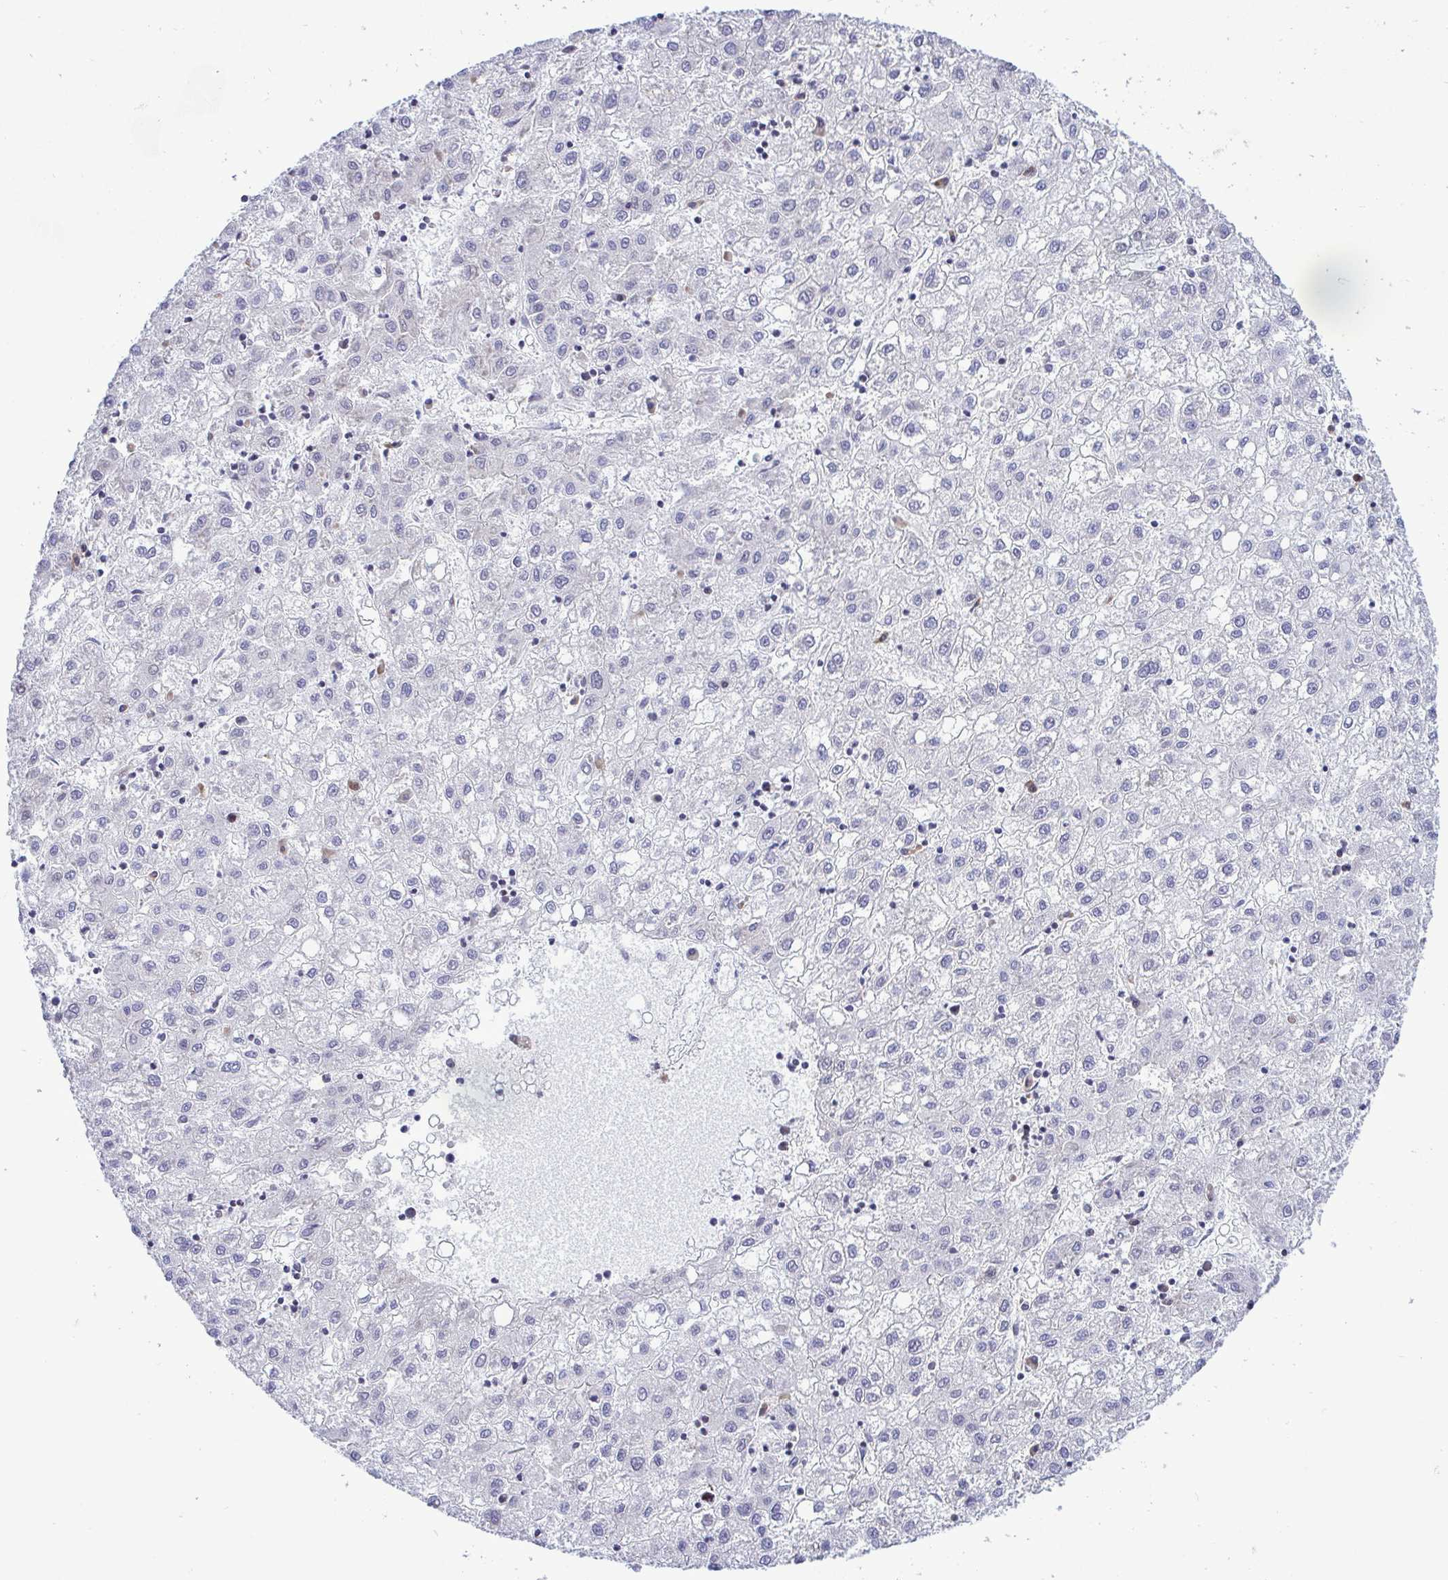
{"staining": {"intensity": "negative", "quantity": "none", "location": "none"}, "tissue": "liver cancer", "cell_type": "Tumor cells", "image_type": "cancer", "snomed": [{"axis": "morphology", "description": "Carcinoma, Hepatocellular, NOS"}, {"axis": "topography", "description": "Liver"}], "caption": "This is an immunohistochemistry histopathology image of human liver hepatocellular carcinoma. There is no staining in tumor cells.", "gene": "C1QL2", "patient": {"sex": "male", "age": 72}}